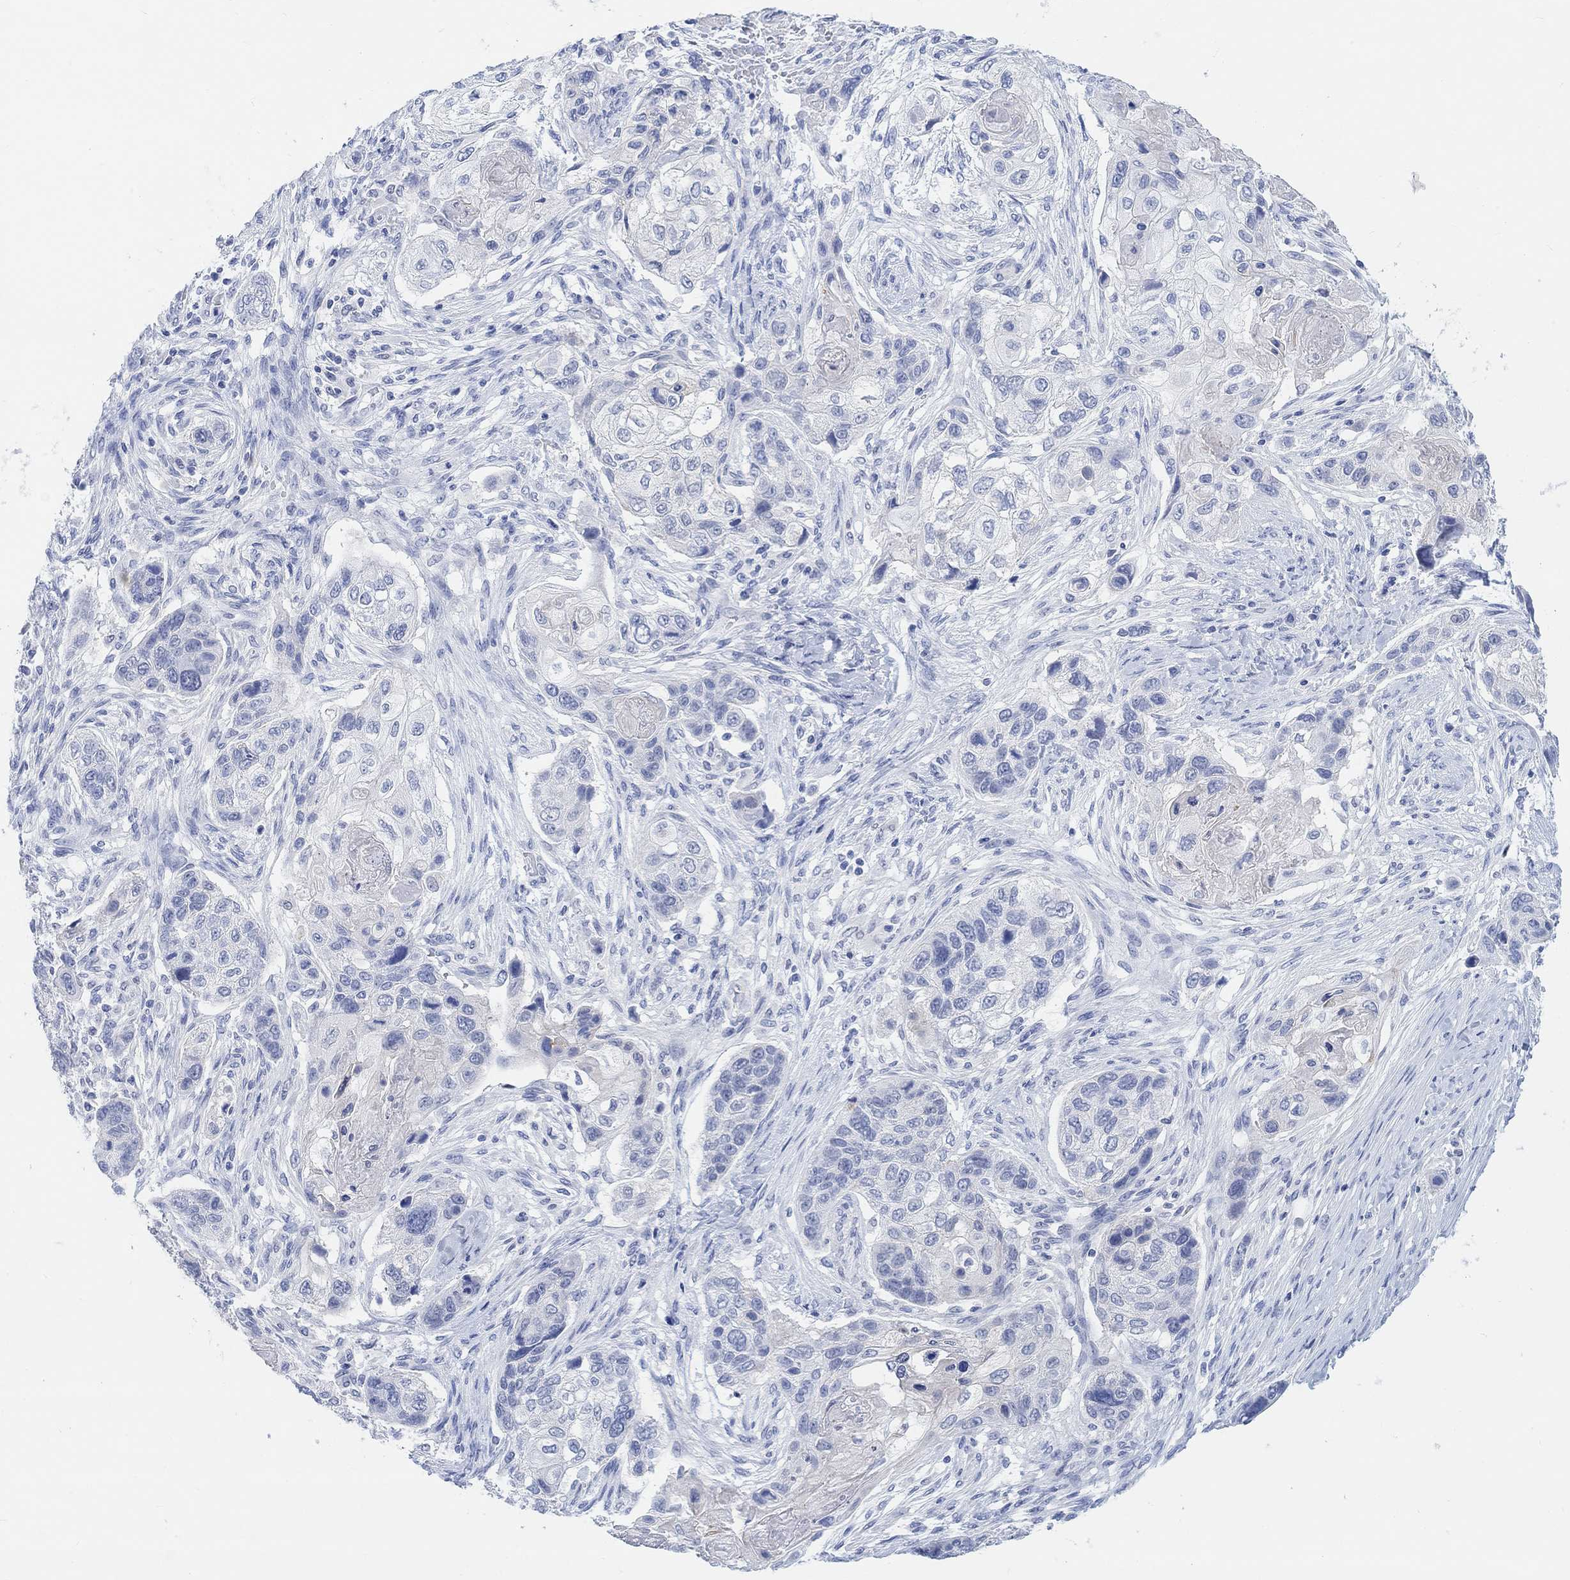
{"staining": {"intensity": "negative", "quantity": "none", "location": "none"}, "tissue": "lung cancer", "cell_type": "Tumor cells", "image_type": "cancer", "snomed": [{"axis": "morphology", "description": "Normal tissue, NOS"}, {"axis": "morphology", "description": "Squamous cell carcinoma, NOS"}, {"axis": "topography", "description": "Bronchus"}, {"axis": "topography", "description": "Lung"}], "caption": "Immunohistochemical staining of human lung cancer (squamous cell carcinoma) exhibits no significant positivity in tumor cells. The staining is performed using DAB brown chromogen with nuclei counter-stained in using hematoxylin.", "gene": "ENO4", "patient": {"sex": "male", "age": 69}}